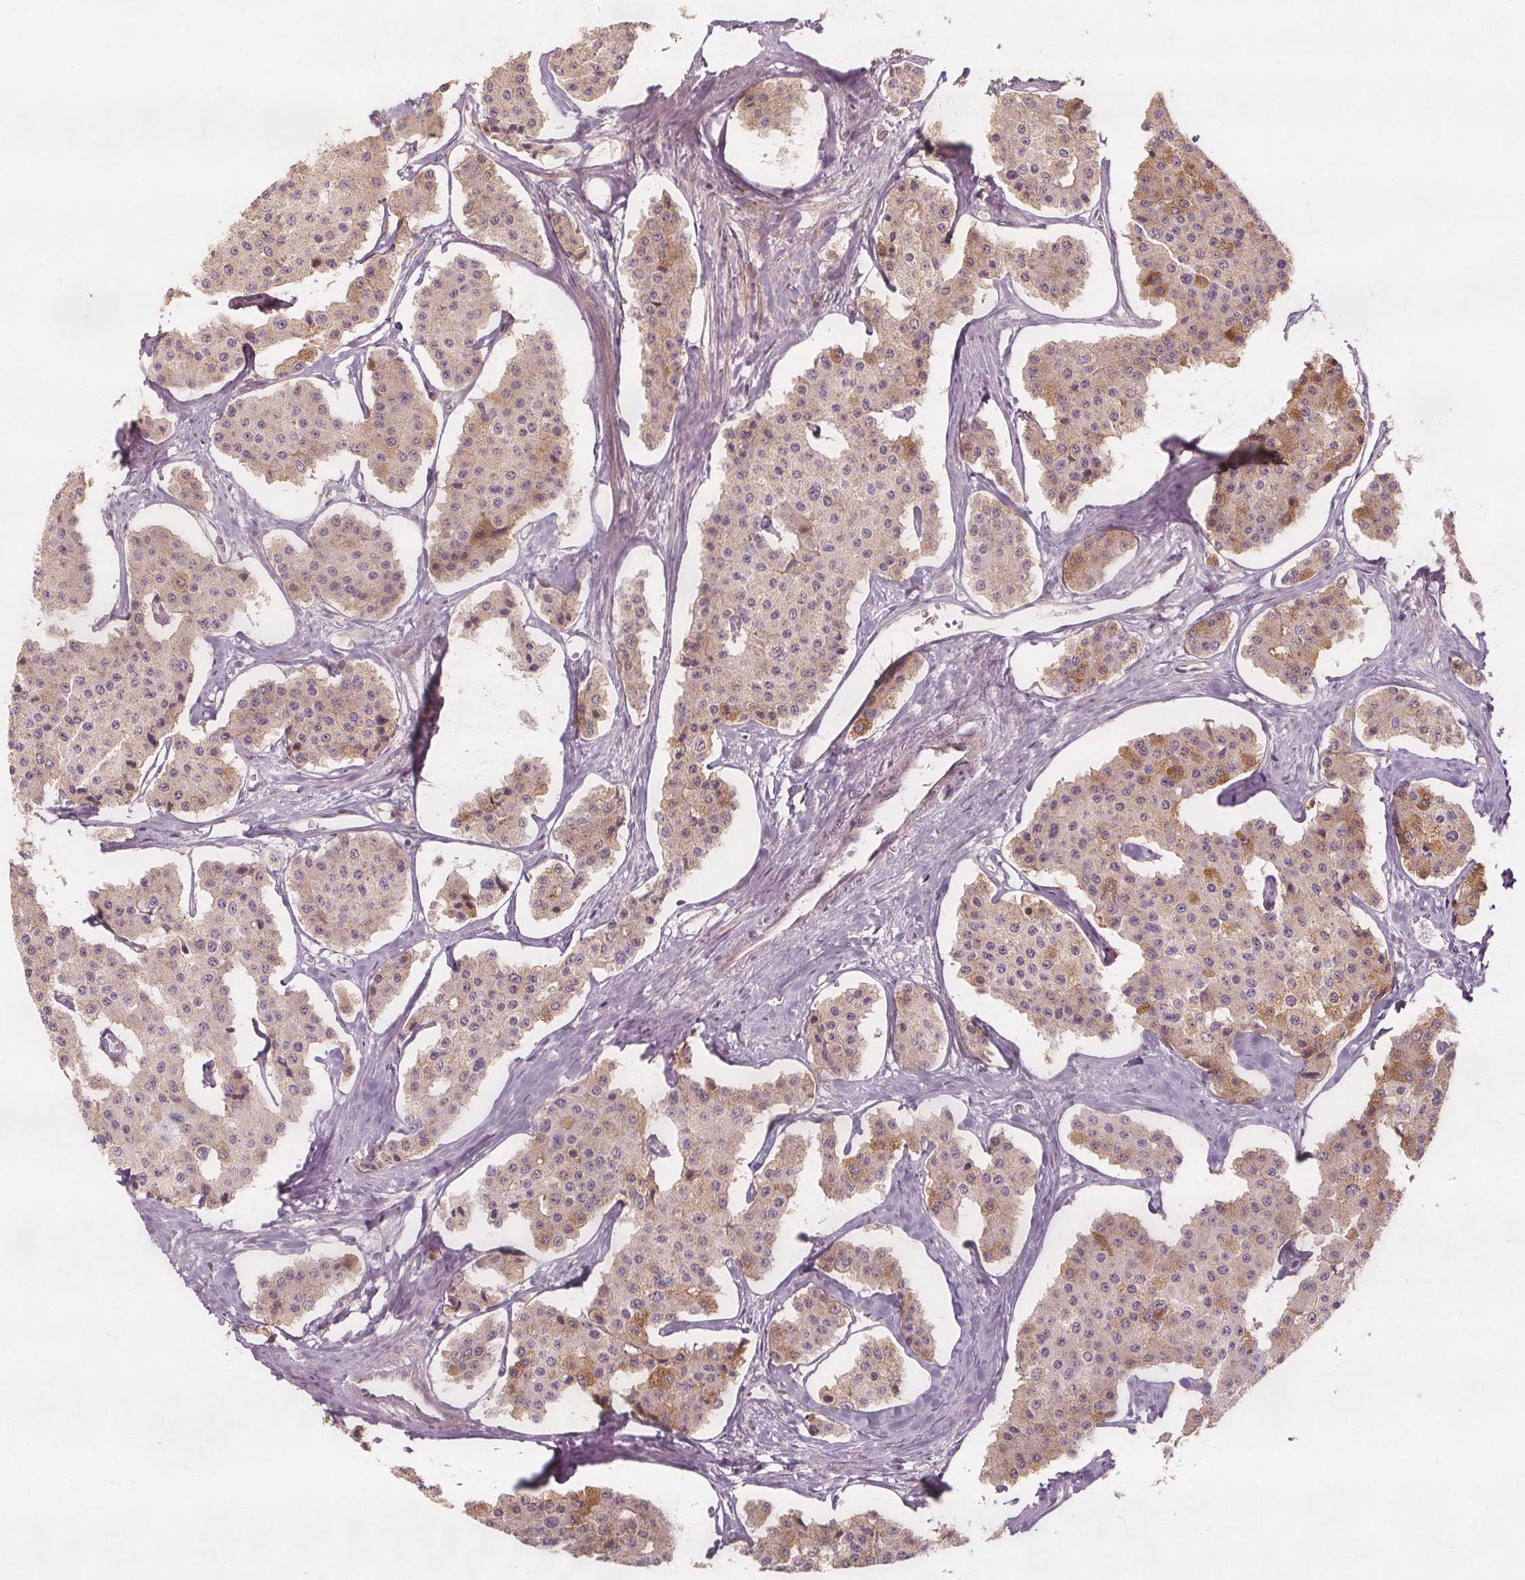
{"staining": {"intensity": "weak", "quantity": "25%-75%", "location": "cytoplasmic/membranous"}, "tissue": "carcinoid", "cell_type": "Tumor cells", "image_type": "cancer", "snomed": [{"axis": "morphology", "description": "Carcinoid, malignant, NOS"}, {"axis": "topography", "description": "Small intestine"}], "caption": "DAB immunohistochemical staining of human carcinoid displays weak cytoplasmic/membranous protein positivity in approximately 25%-75% of tumor cells.", "gene": "PTPRT", "patient": {"sex": "female", "age": 65}}